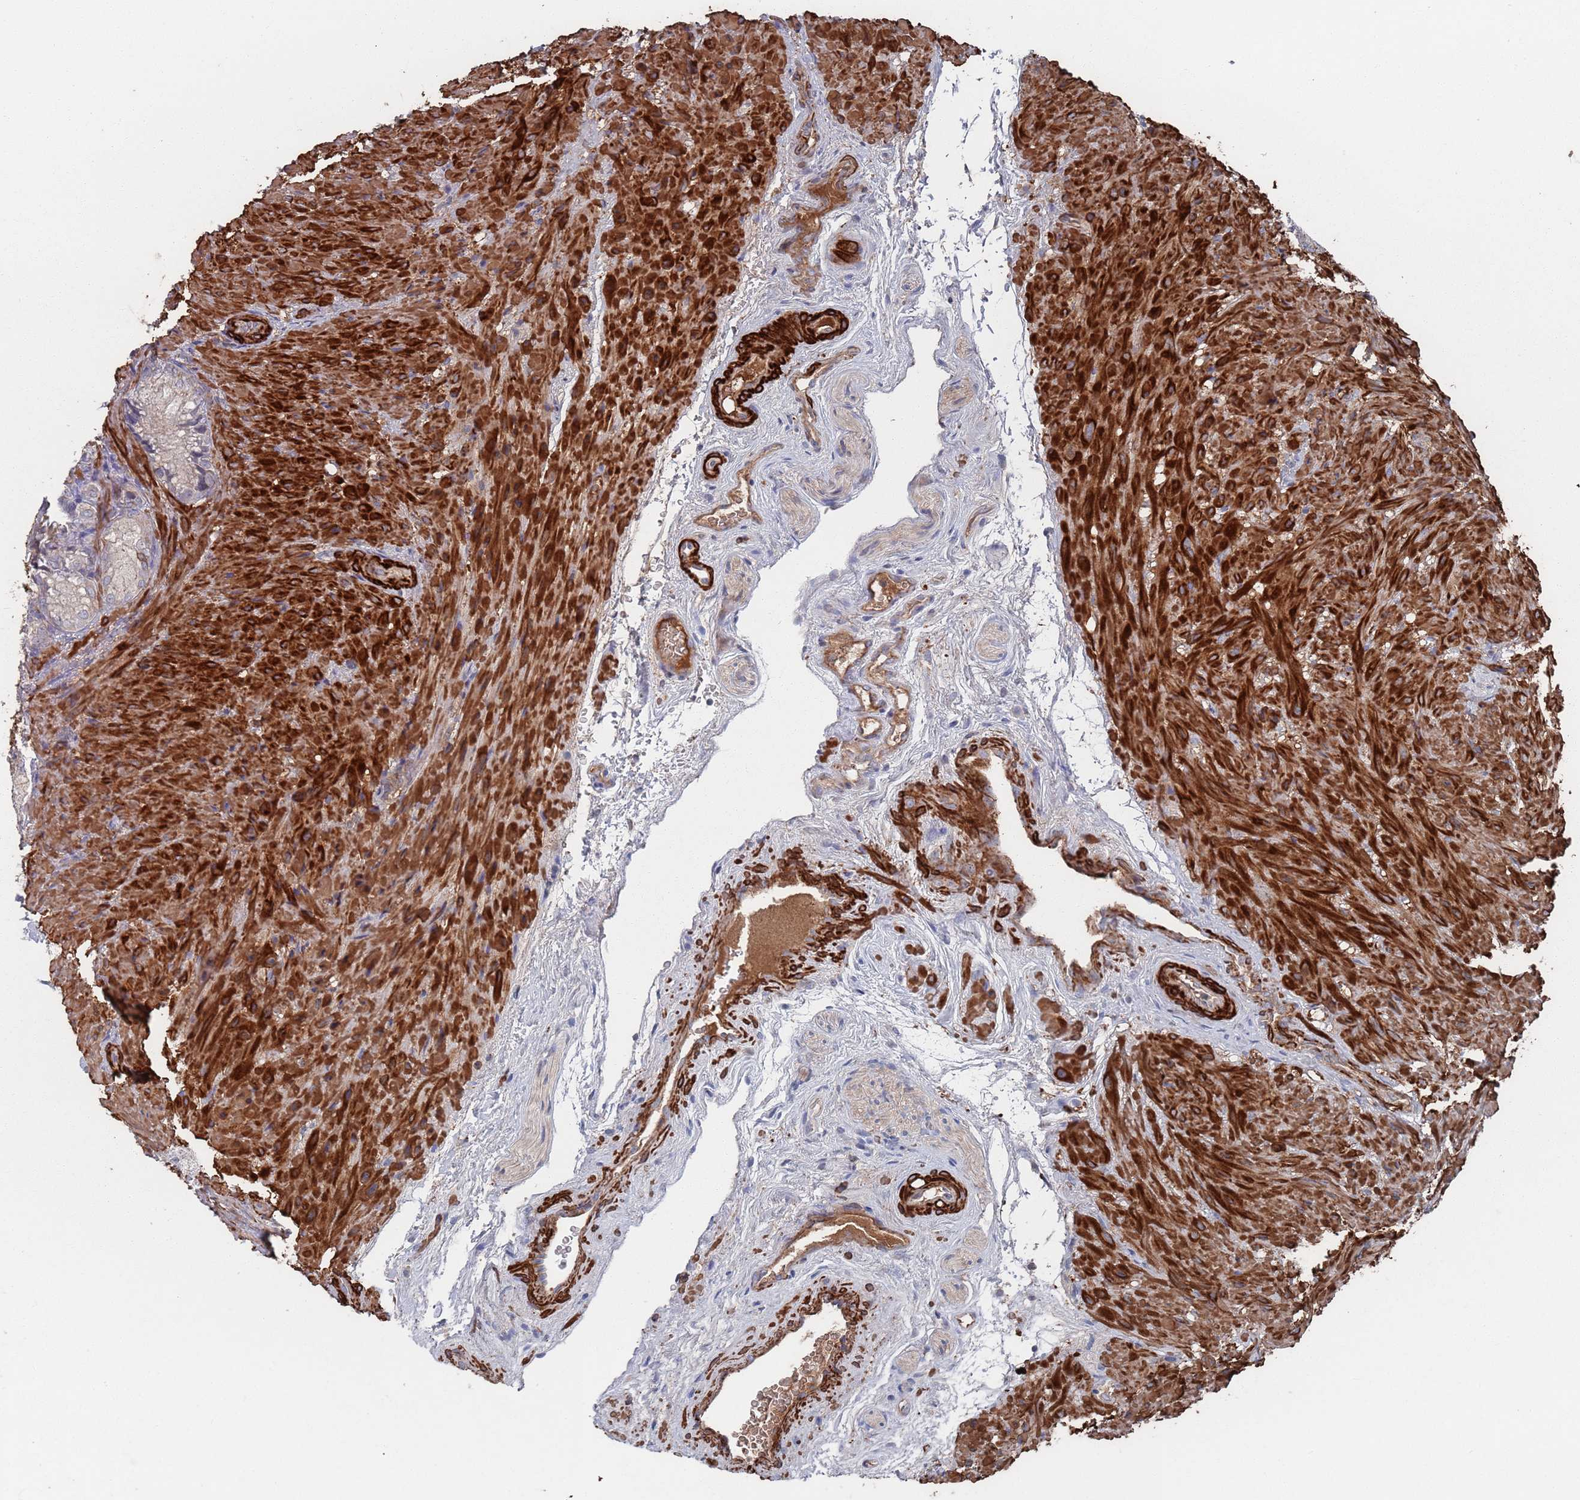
{"staining": {"intensity": "weak", "quantity": "<25%", "location": "cytoplasmic/membranous"}, "tissue": "seminal vesicle", "cell_type": "Glandular cells", "image_type": "normal", "snomed": [{"axis": "morphology", "description": "Normal tissue, NOS"}, {"axis": "topography", "description": "Seminal veicle"}], "caption": "This is an immunohistochemistry photomicrograph of normal seminal vesicle. There is no positivity in glandular cells.", "gene": "PLEKHA4", "patient": {"sex": "male", "age": 58}}